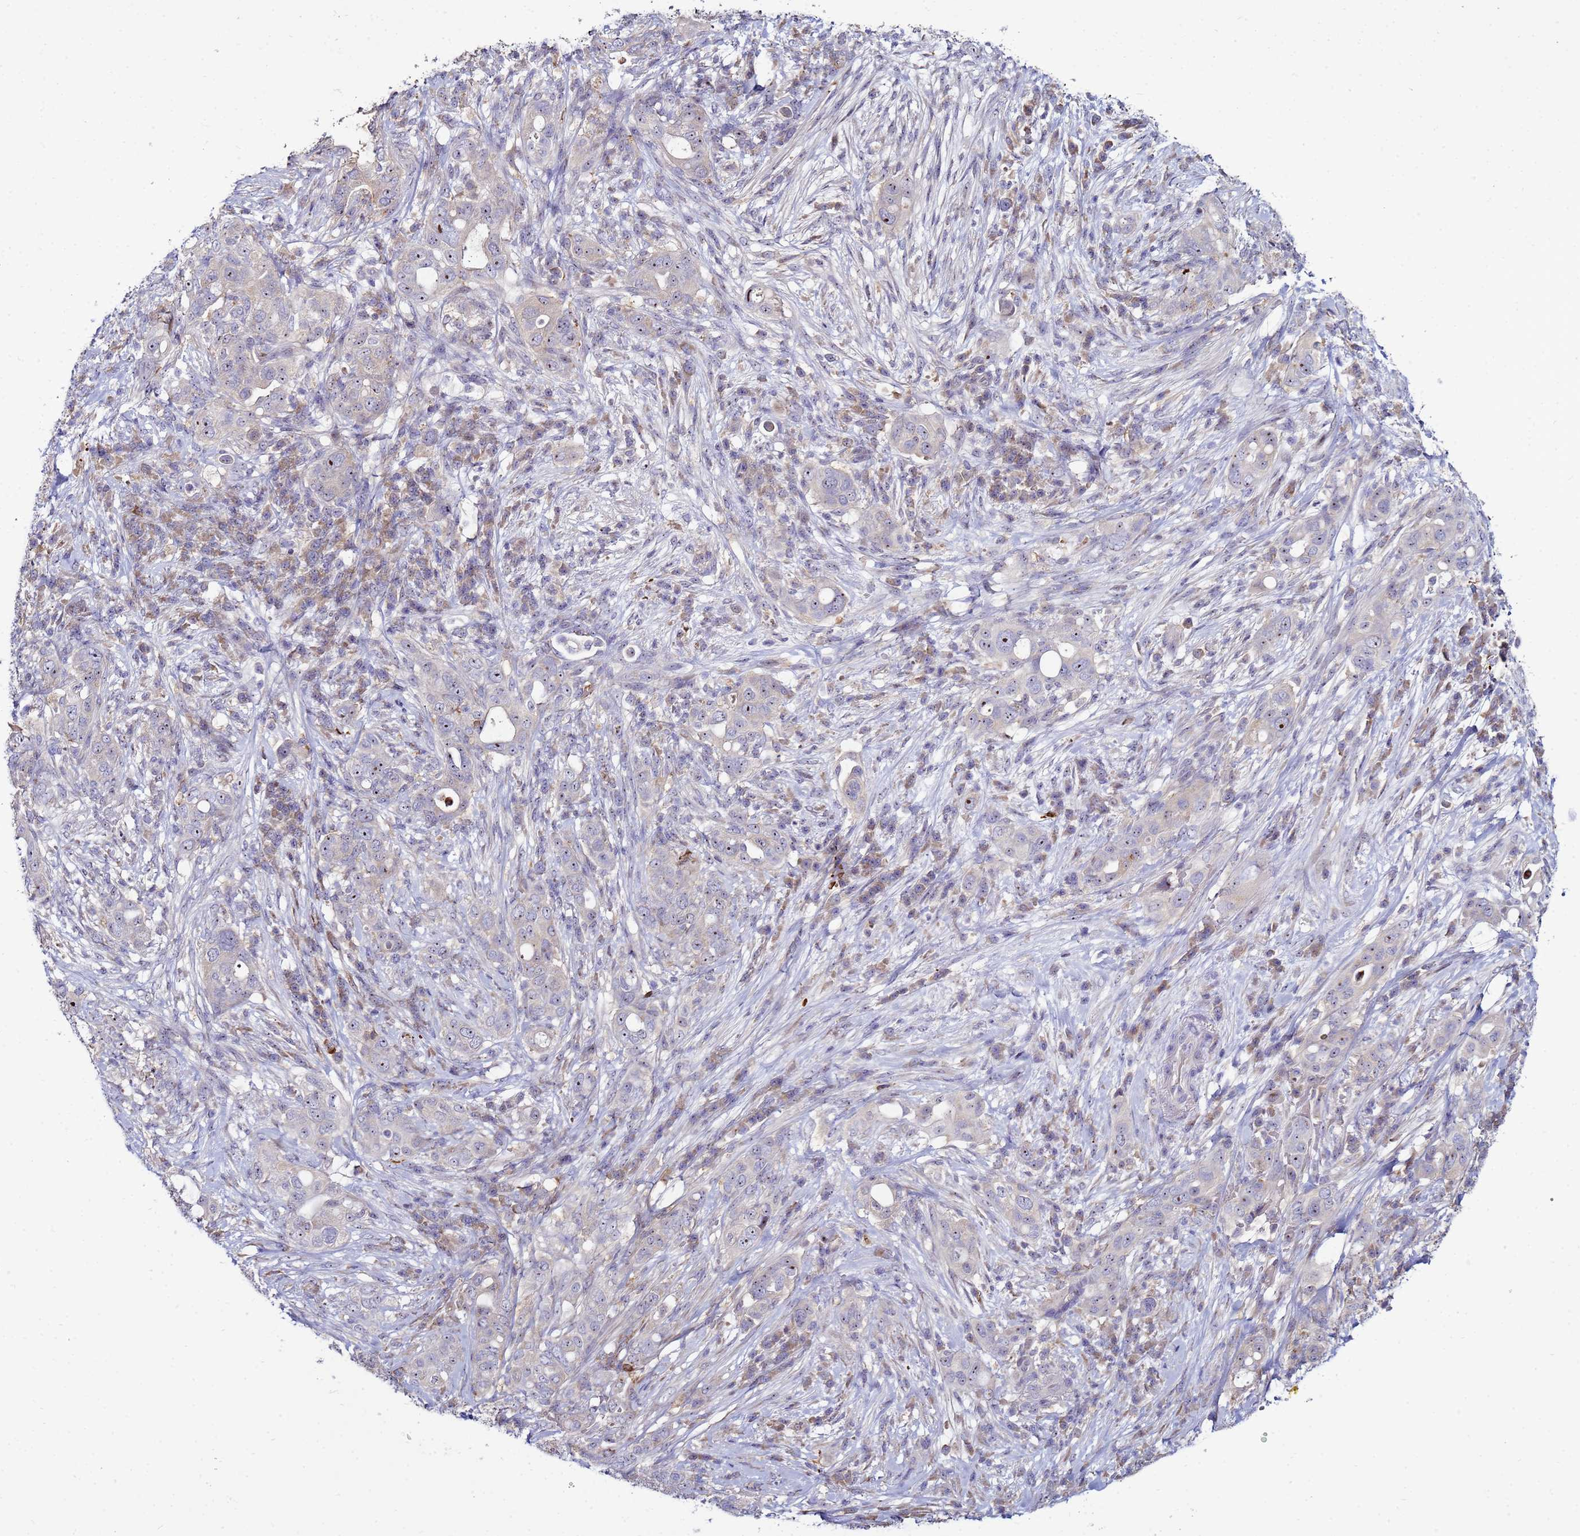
{"staining": {"intensity": "weak", "quantity": "<25%", "location": "nuclear"}, "tissue": "pancreatic cancer", "cell_type": "Tumor cells", "image_type": "cancer", "snomed": [{"axis": "morphology", "description": "Normal tissue, NOS"}, {"axis": "morphology", "description": "Adenocarcinoma, NOS"}, {"axis": "topography", "description": "Lymph node"}, {"axis": "topography", "description": "Pancreas"}], "caption": "Immunohistochemical staining of human pancreatic adenocarcinoma reveals no significant staining in tumor cells.", "gene": "NOL8", "patient": {"sex": "female", "age": 67}}